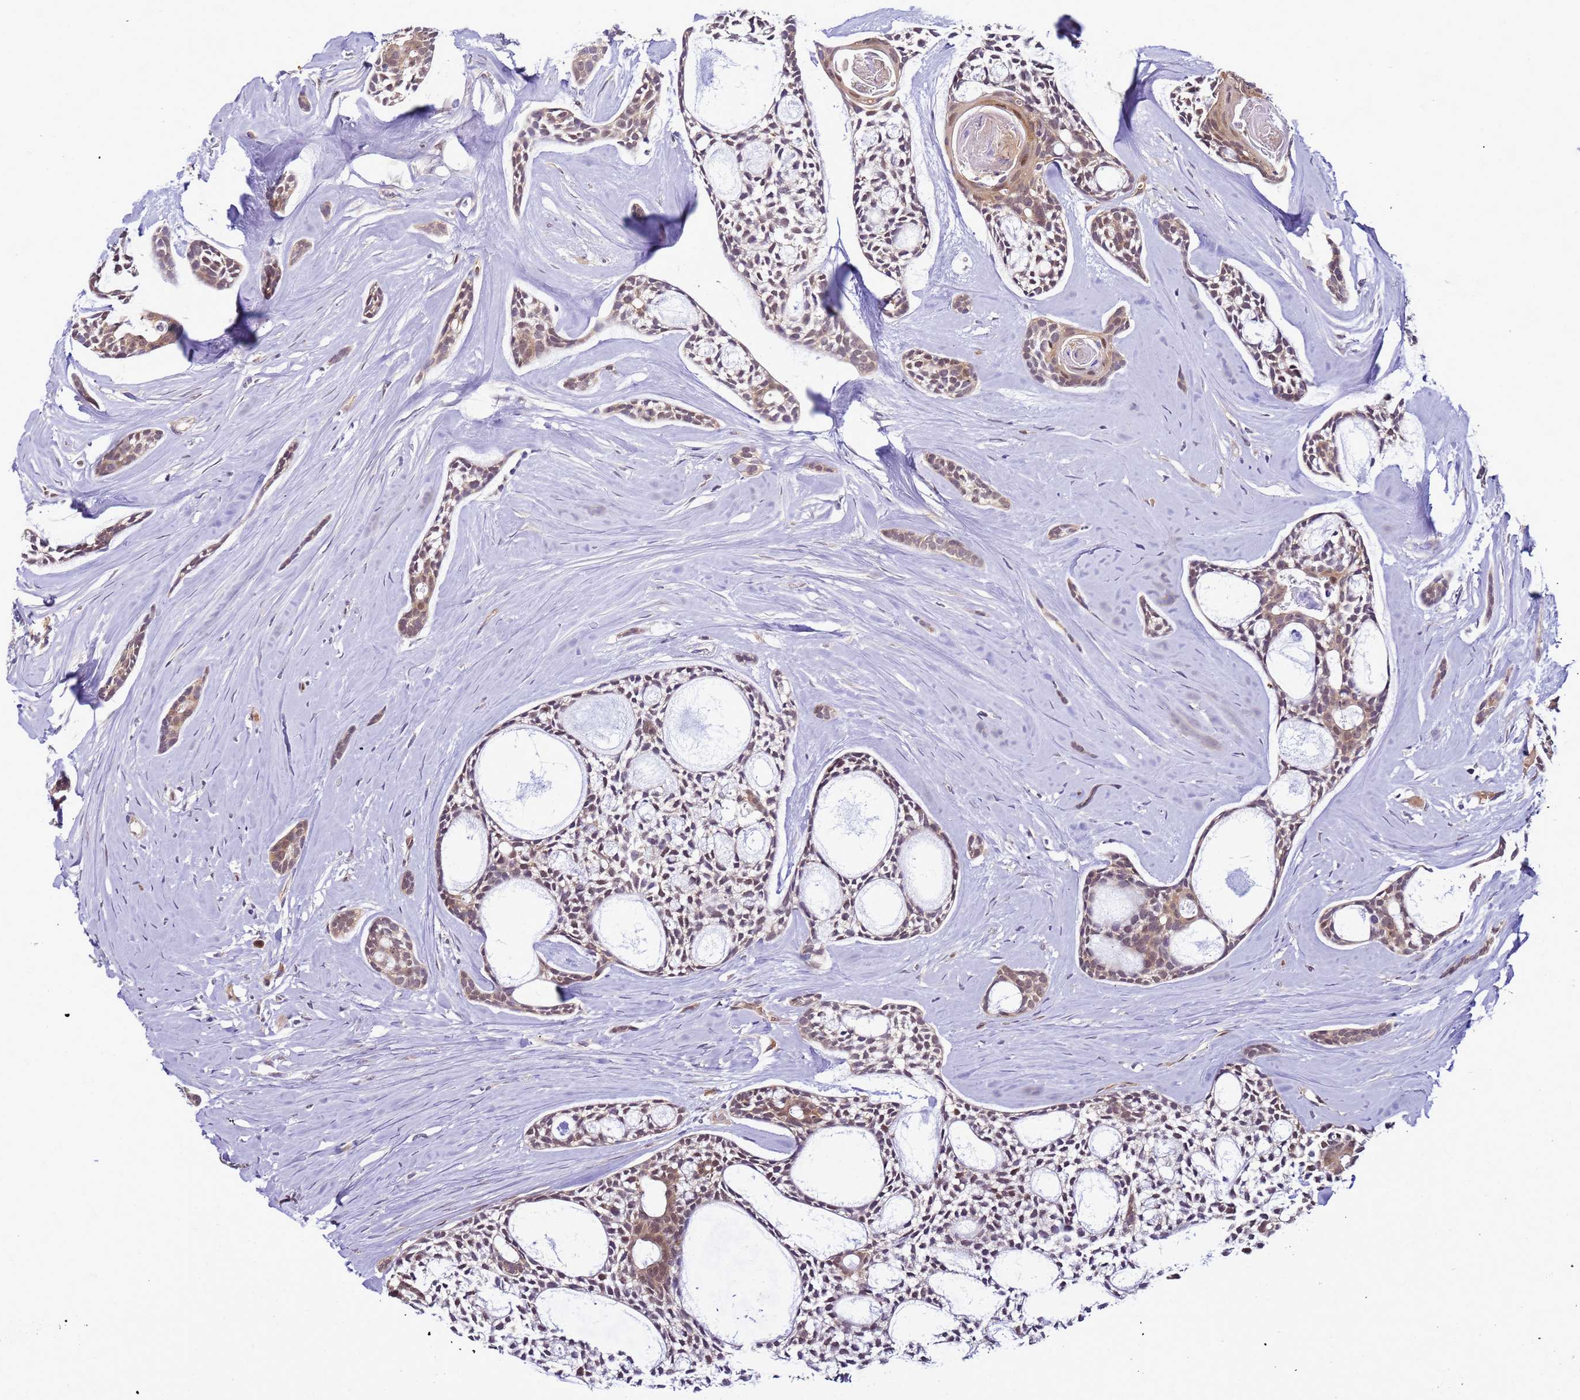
{"staining": {"intensity": "weak", "quantity": ">75%", "location": "cytoplasmic/membranous"}, "tissue": "head and neck cancer", "cell_type": "Tumor cells", "image_type": "cancer", "snomed": [{"axis": "morphology", "description": "Adenocarcinoma, NOS"}, {"axis": "topography", "description": "Subcutis"}, {"axis": "topography", "description": "Head-Neck"}], "caption": "Tumor cells show low levels of weak cytoplasmic/membranous expression in approximately >75% of cells in human head and neck cancer (adenocarcinoma). The staining was performed using DAB (3,3'-diaminobenzidine) to visualize the protein expression in brown, while the nuclei were stained in blue with hematoxylin (Magnification: 20x).", "gene": "DDI2", "patient": {"sex": "female", "age": 73}}